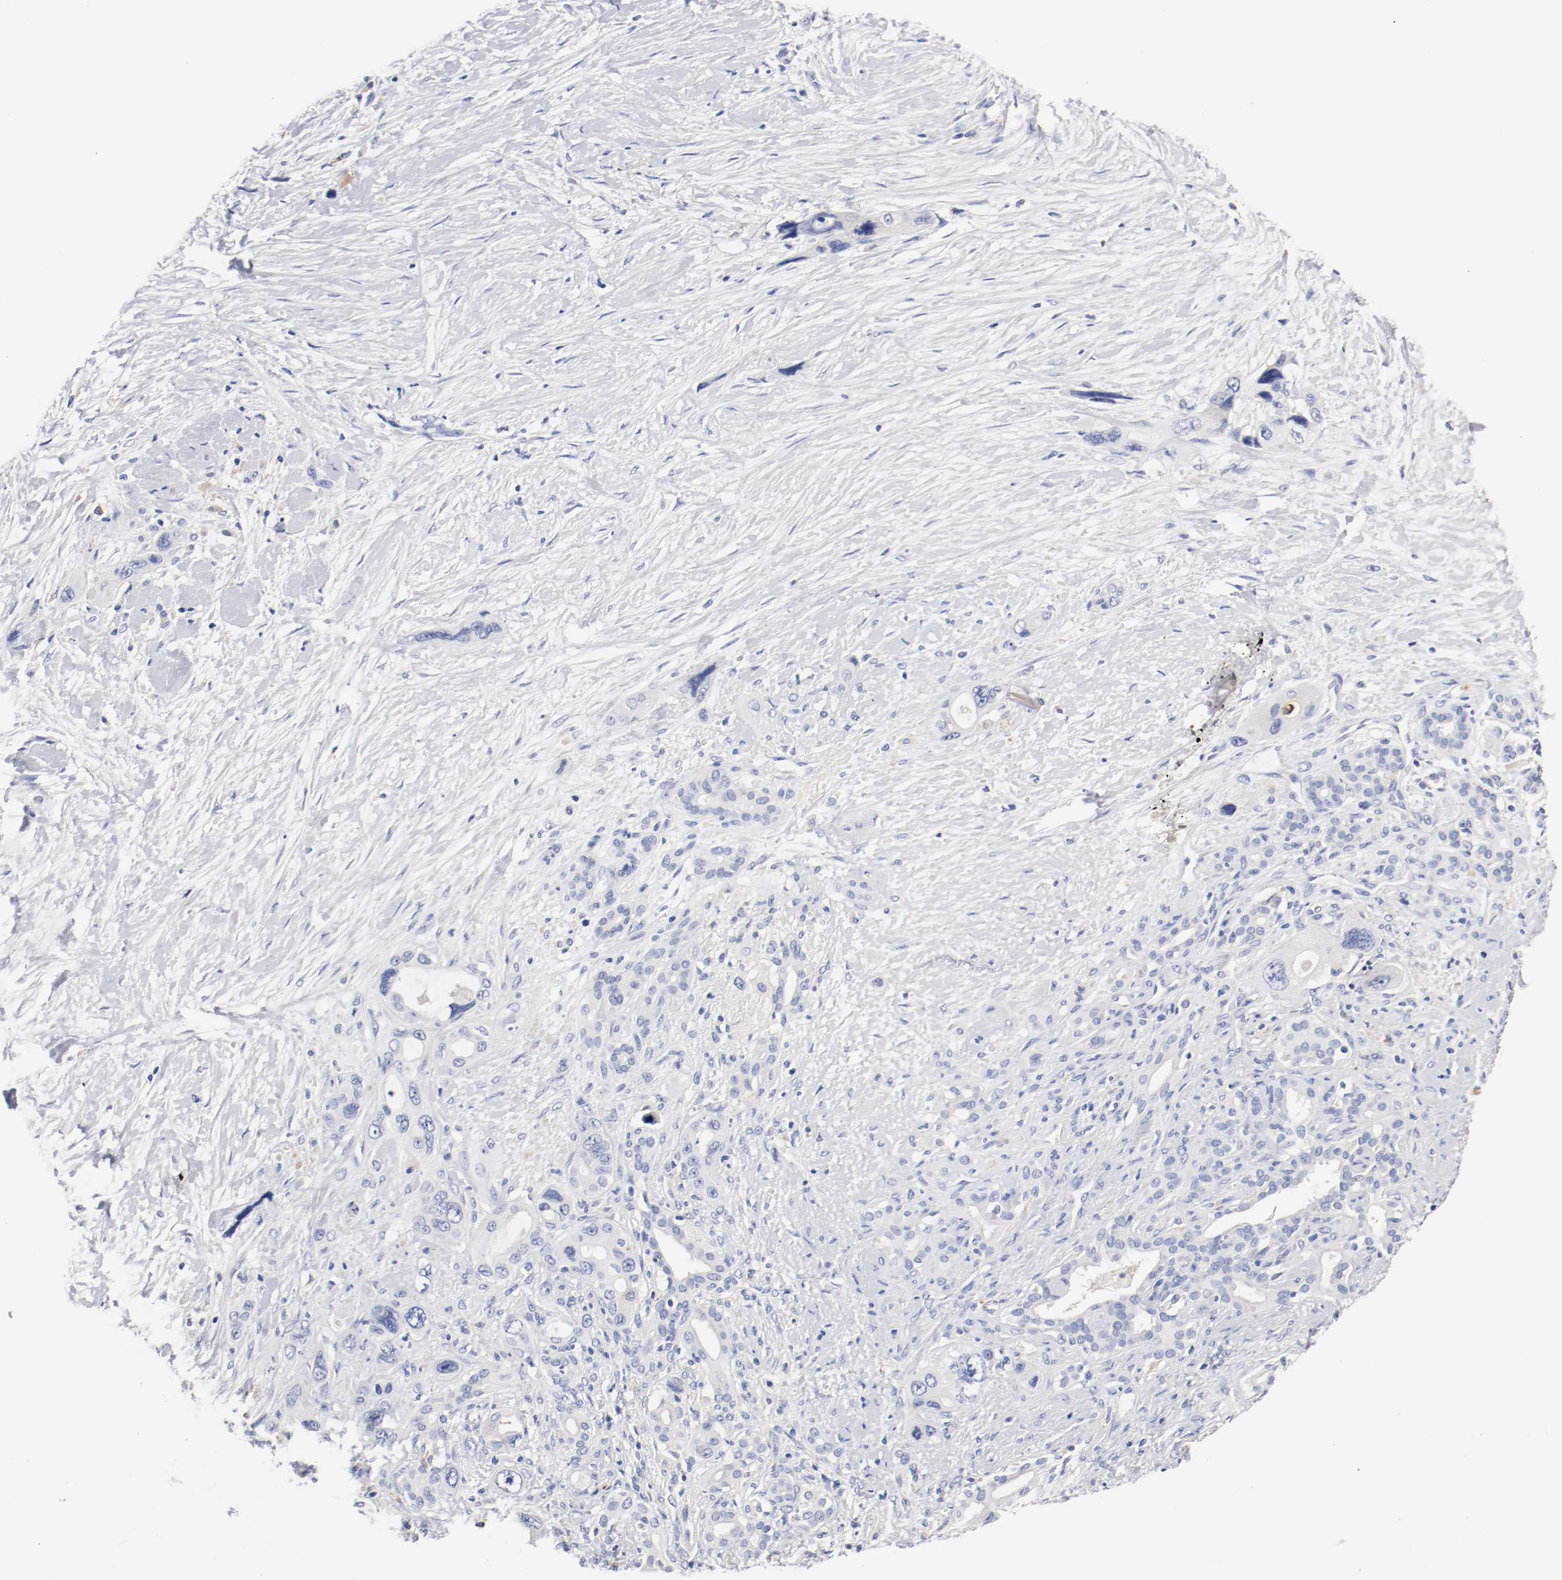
{"staining": {"intensity": "negative", "quantity": "none", "location": "none"}, "tissue": "pancreatic cancer", "cell_type": "Tumor cells", "image_type": "cancer", "snomed": [{"axis": "morphology", "description": "Adenocarcinoma, NOS"}, {"axis": "topography", "description": "Pancreas"}], "caption": "Immunohistochemistry (IHC) micrograph of human pancreatic cancer (adenocarcinoma) stained for a protein (brown), which shows no staining in tumor cells.", "gene": "FGFBP1", "patient": {"sex": "male", "age": 46}}